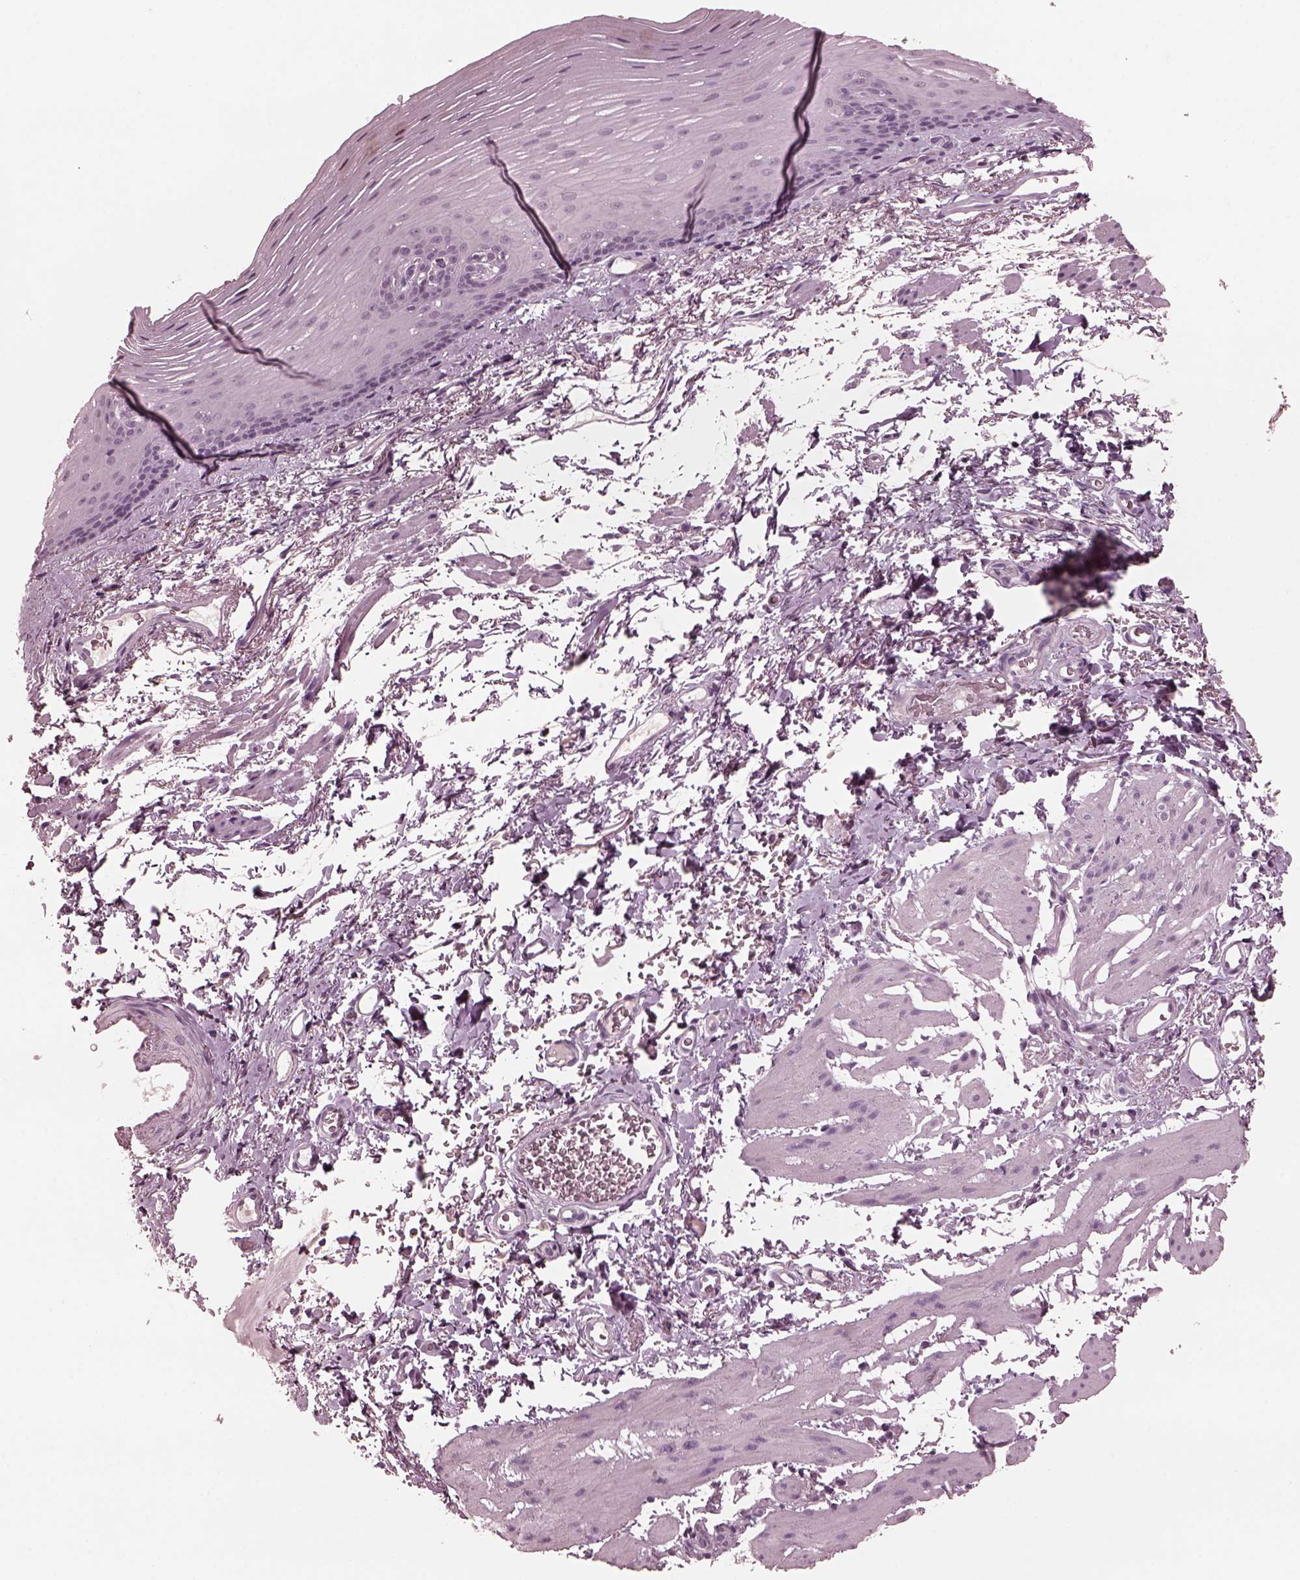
{"staining": {"intensity": "negative", "quantity": "none", "location": "none"}, "tissue": "esophagus", "cell_type": "Squamous epithelial cells", "image_type": "normal", "snomed": [{"axis": "morphology", "description": "Normal tissue, NOS"}, {"axis": "topography", "description": "Esophagus"}], "caption": "An immunohistochemistry photomicrograph of unremarkable esophagus is shown. There is no staining in squamous epithelial cells of esophagus.", "gene": "CGA", "patient": {"sex": "male", "age": 76}}